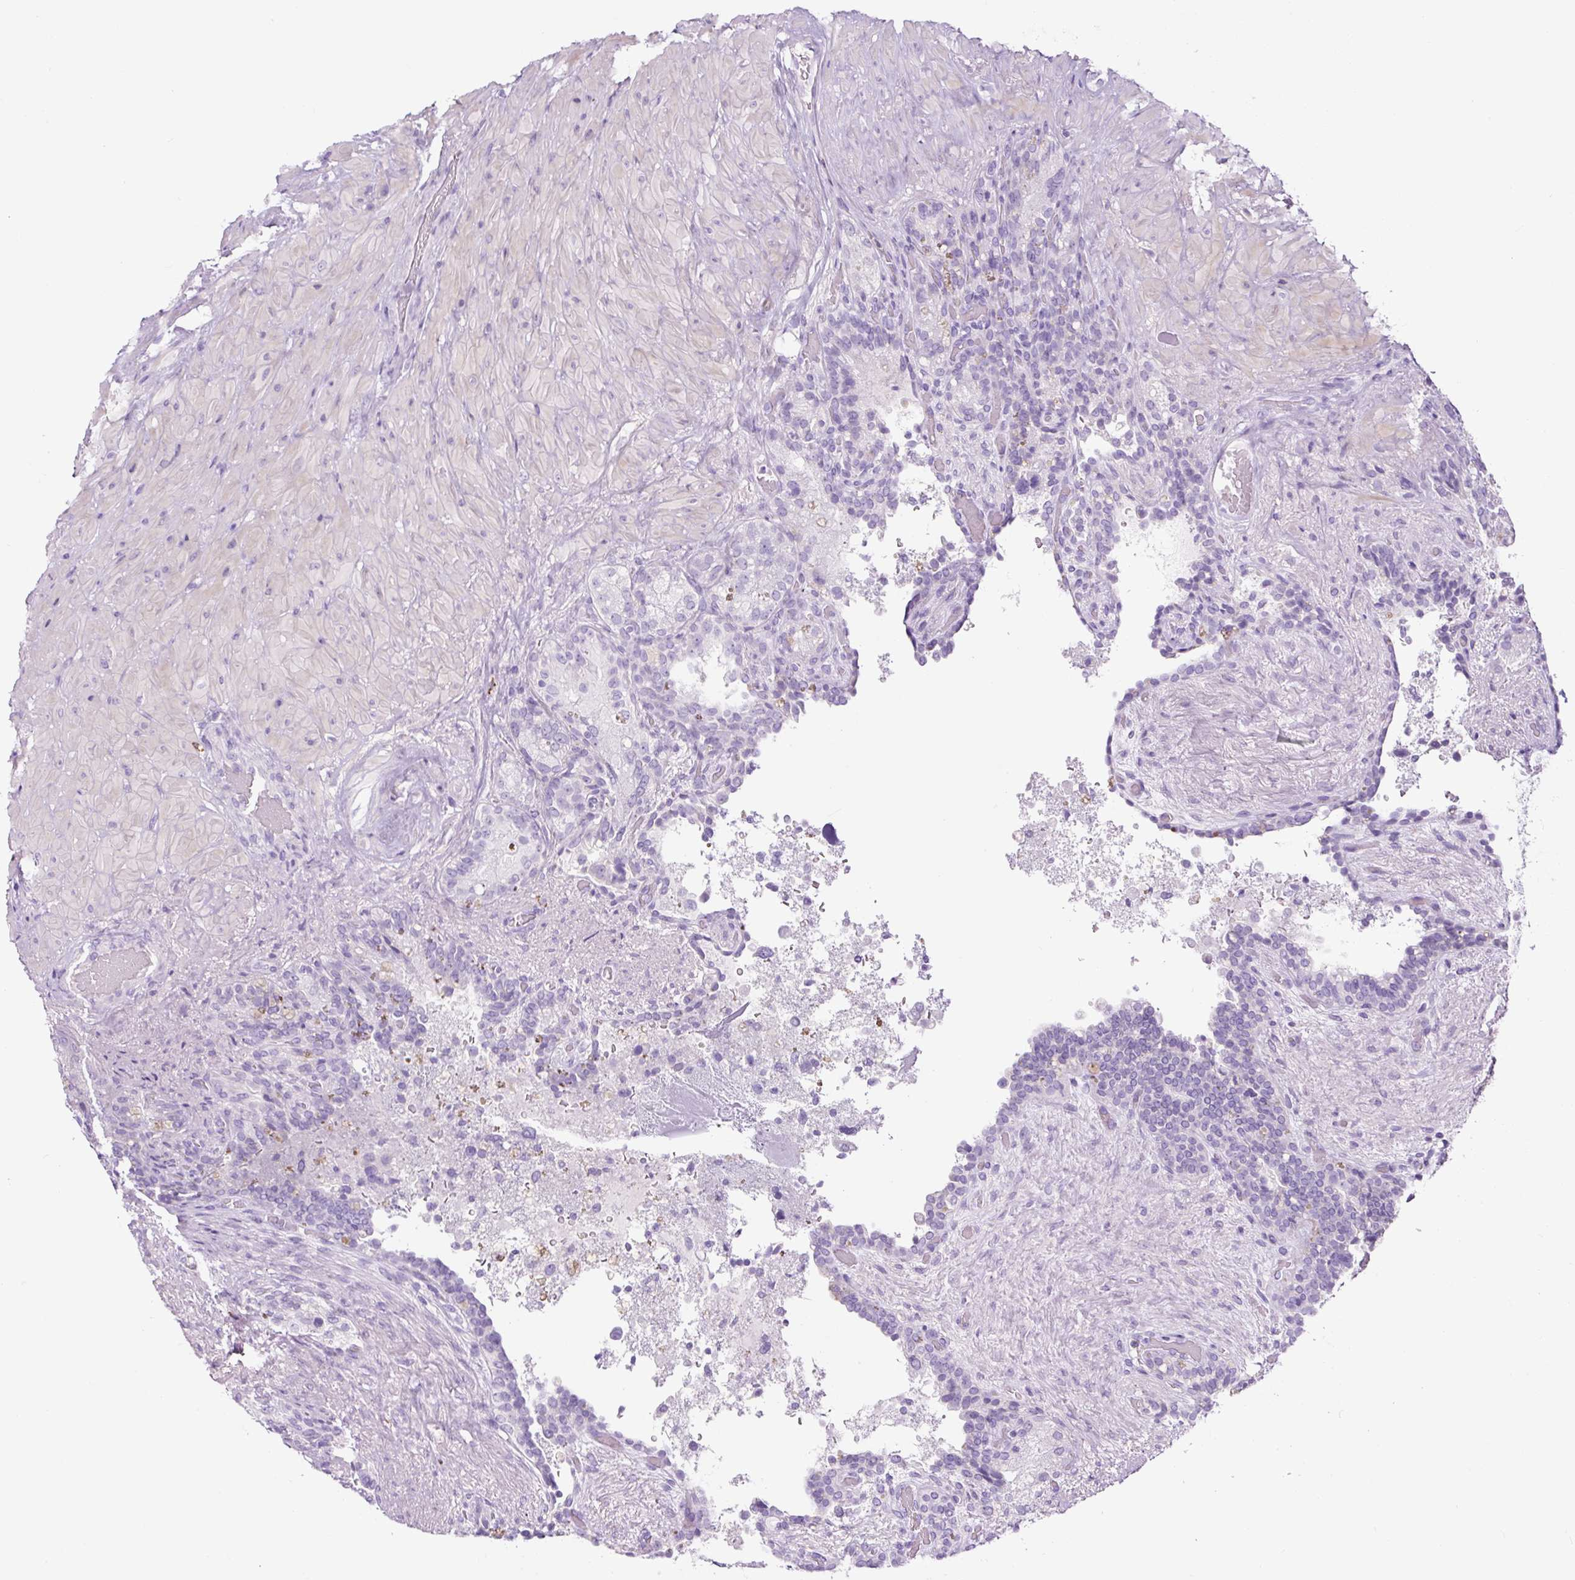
{"staining": {"intensity": "negative", "quantity": "none", "location": "none"}, "tissue": "seminal vesicle", "cell_type": "Glandular cells", "image_type": "normal", "snomed": [{"axis": "morphology", "description": "Normal tissue, NOS"}, {"axis": "topography", "description": "Seminal veicle"}], "caption": "Immunohistochemistry (IHC) of unremarkable seminal vesicle demonstrates no expression in glandular cells.", "gene": "RNF212B", "patient": {"sex": "male", "age": 69}}